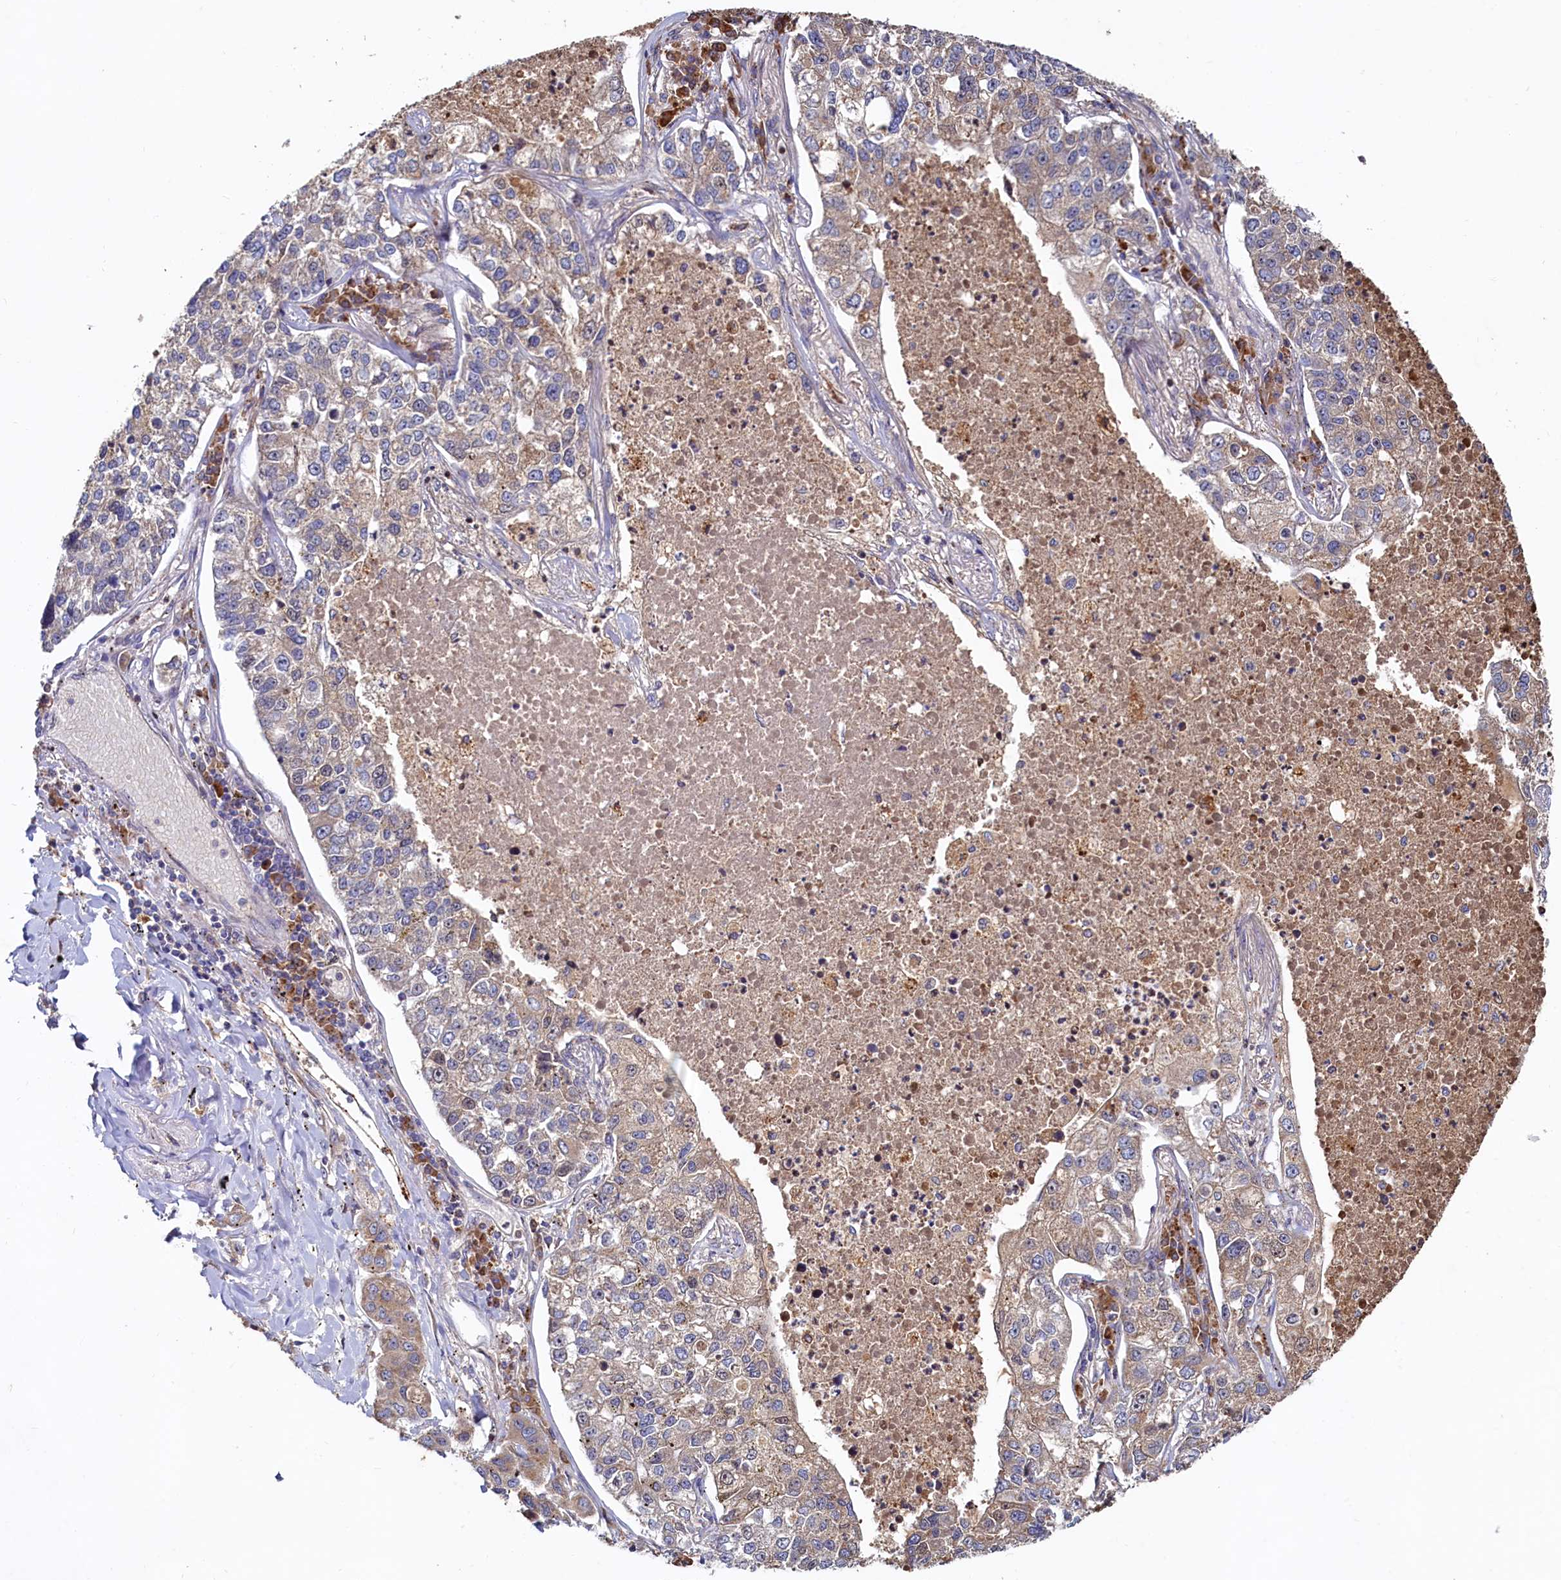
{"staining": {"intensity": "weak", "quantity": ">75%", "location": "cytoplasmic/membranous"}, "tissue": "lung cancer", "cell_type": "Tumor cells", "image_type": "cancer", "snomed": [{"axis": "morphology", "description": "Adenocarcinoma, NOS"}, {"axis": "topography", "description": "Lung"}], "caption": "Approximately >75% of tumor cells in adenocarcinoma (lung) show weak cytoplasmic/membranous protein staining as visualized by brown immunohistochemical staining.", "gene": "RGS7BP", "patient": {"sex": "male", "age": 49}}